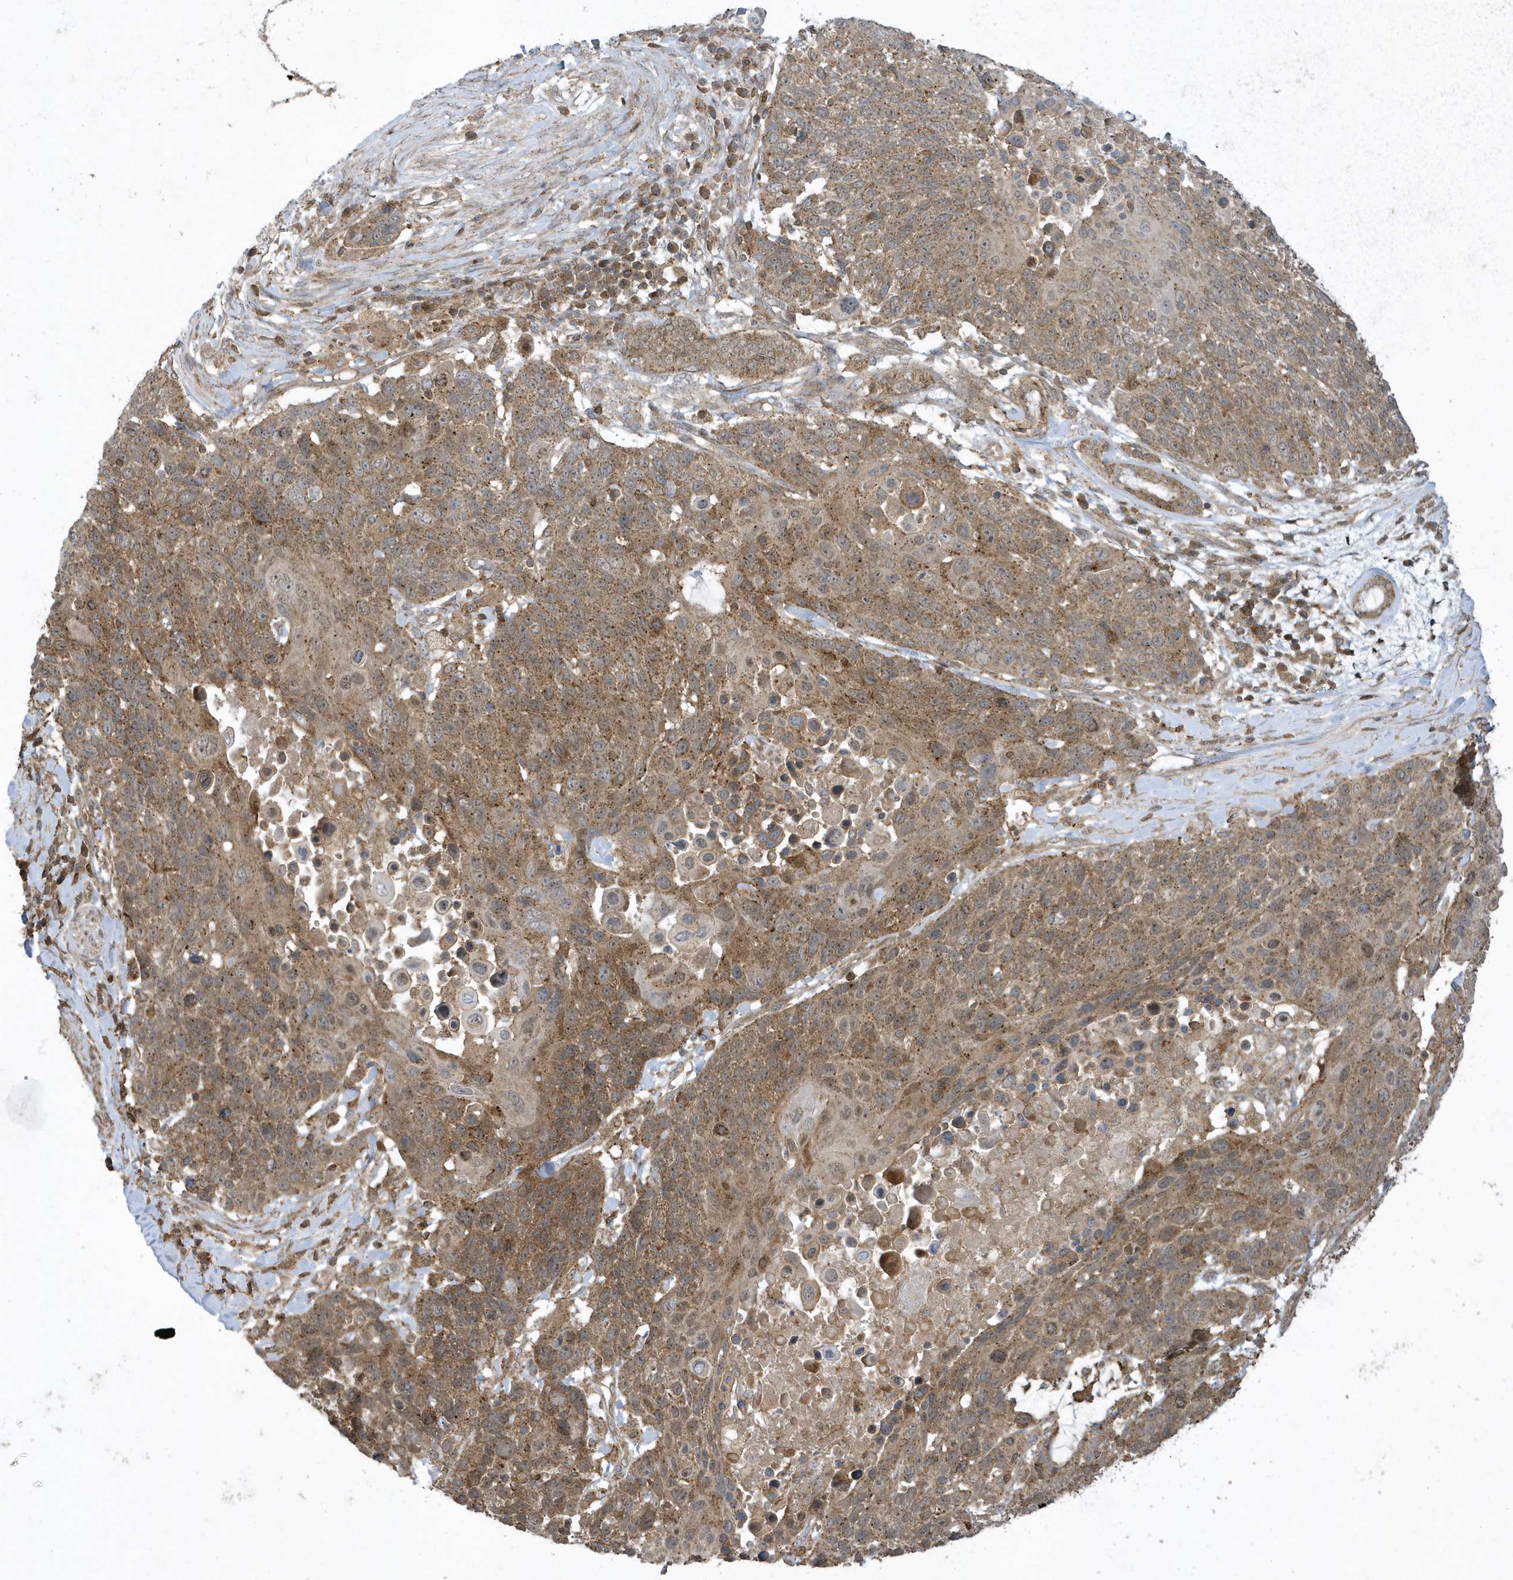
{"staining": {"intensity": "moderate", "quantity": ">75%", "location": "cytoplasmic/membranous"}, "tissue": "lung cancer", "cell_type": "Tumor cells", "image_type": "cancer", "snomed": [{"axis": "morphology", "description": "Squamous cell carcinoma, NOS"}, {"axis": "topography", "description": "Lung"}], "caption": "Immunohistochemistry of human lung cancer (squamous cell carcinoma) shows medium levels of moderate cytoplasmic/membranous staining in approximately >75% of tumor cells.", "gene": "STAMBP", "patient": {"sex": "male", "age": 66}}